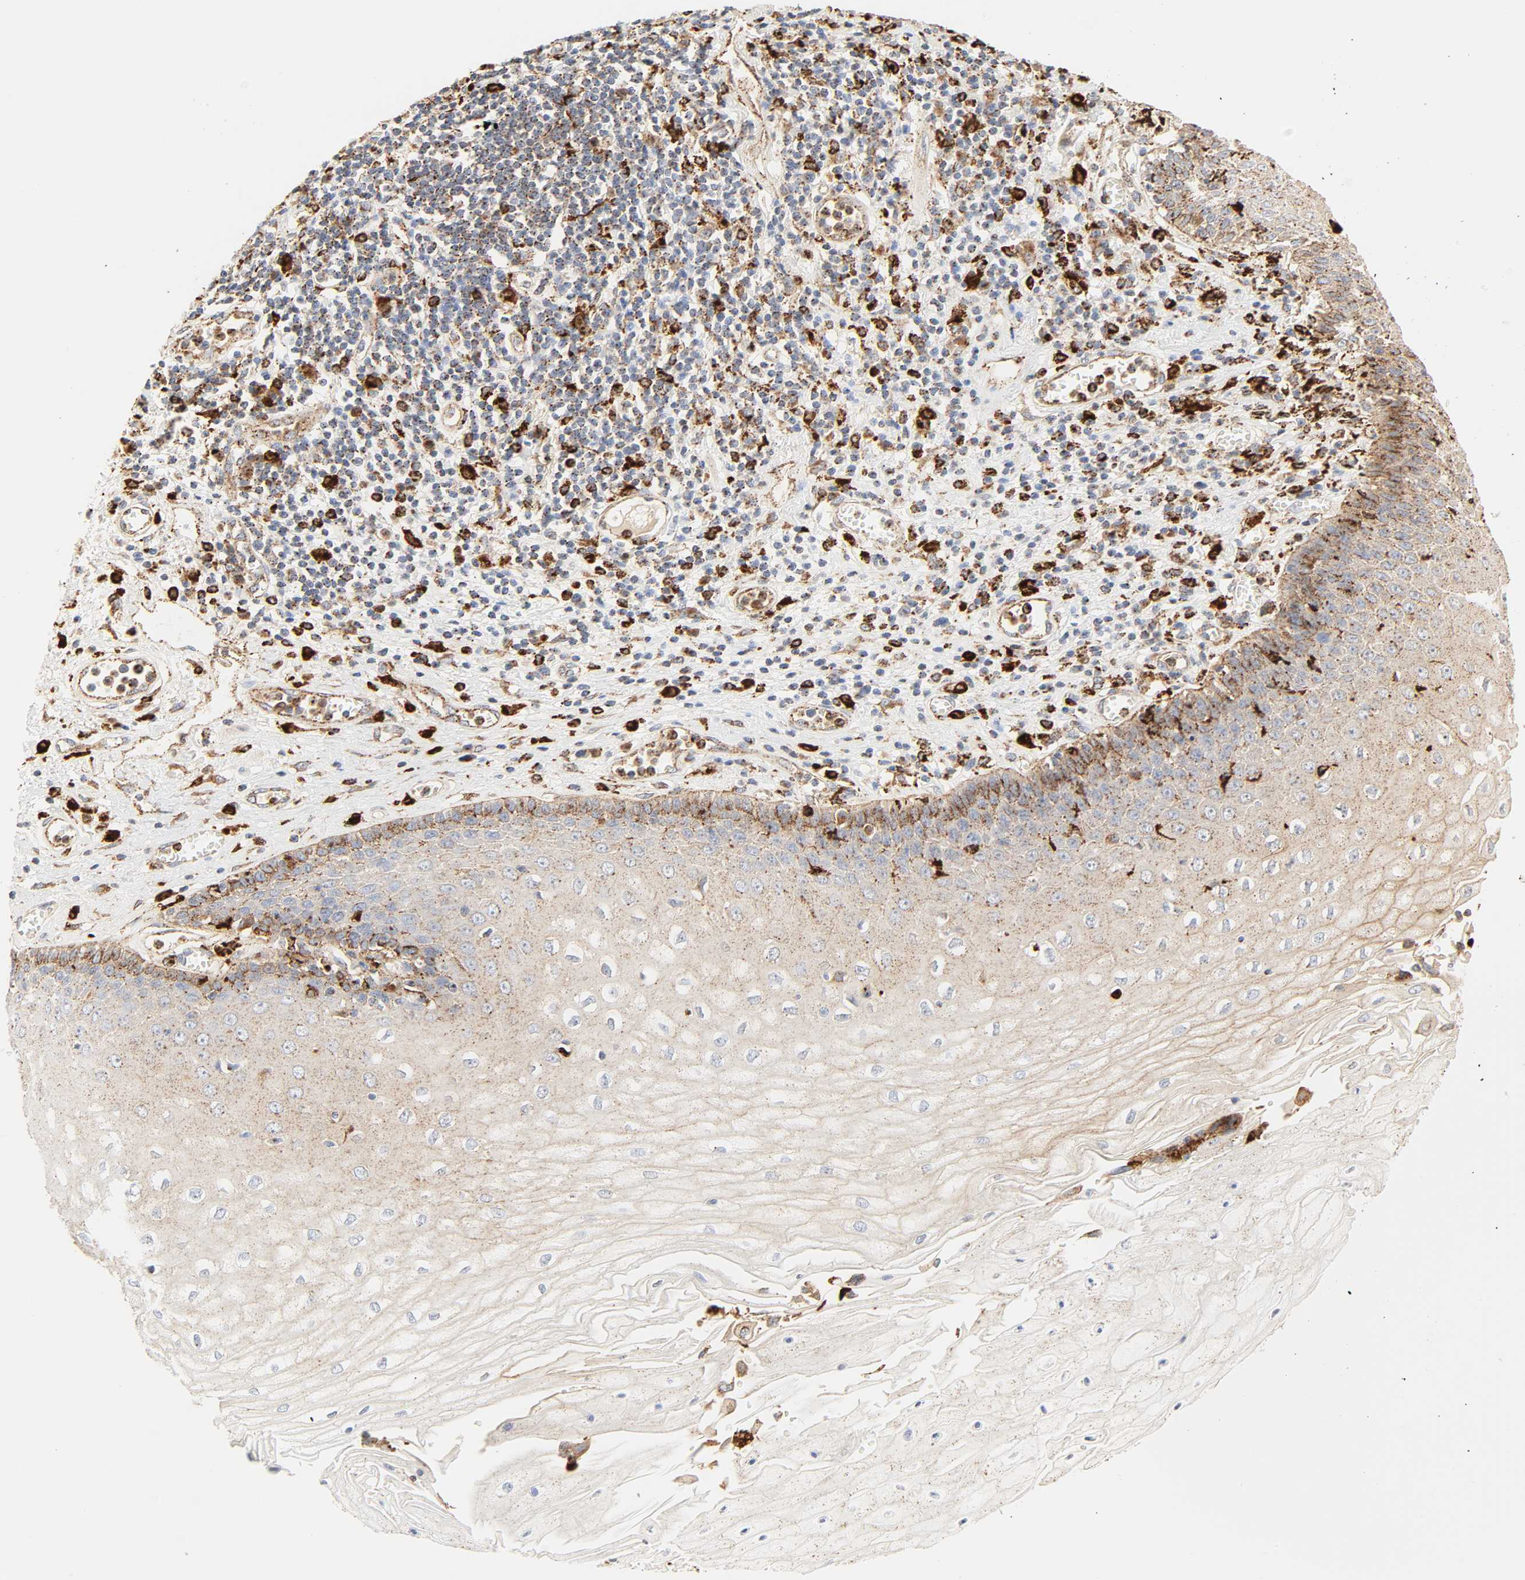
{"staining": {"intensity": "moderate", "quantity": ">75%", "location": "cytoplasmic/membranous"}, "tissue": "esophagus", "cell_type": "Squamous epithelial cells", "image_type": "normal", "snomed": [{"axis": "morphology", "description": "Normal tissue, NOS"}, {"axis": "morphology", "description": "Squamous cell carcinoma, NOS"}, {"axis": "topography", "description": "Esophagus"}], "caption": "Protein staining shows moderate cytoplasmic/membranous positivity in approximately >75% of squamous epithelial cells in normal esophagus. The protein of interest is shown in brown color, while the nuclei are stained blue.", "gene": "PSAP", "patient": {"sex": "male", "age": 65}}